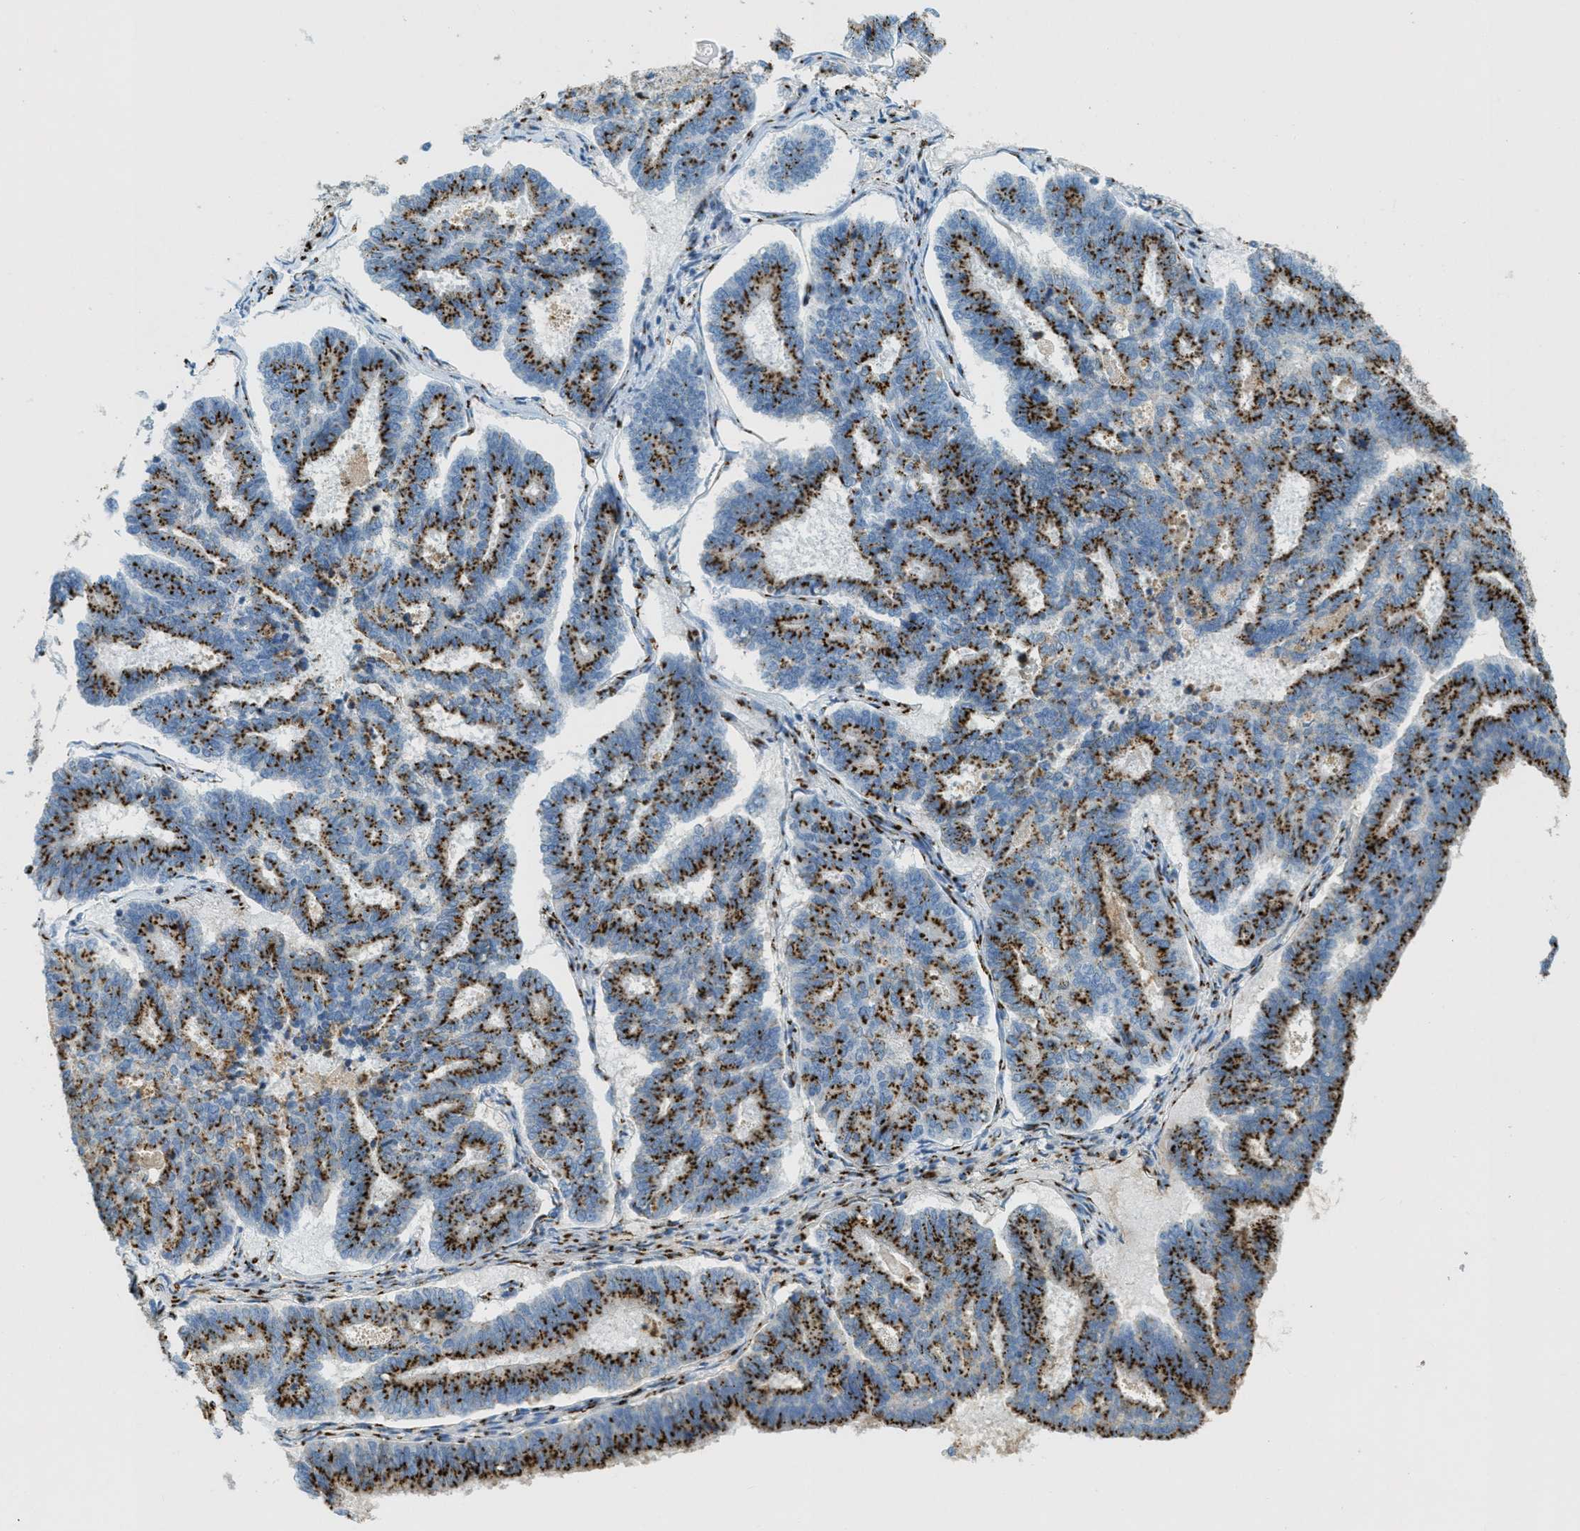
{"staining": {"intensity": "strong", "quantity": ">75%", "location": "cytoplasmic/membranous"}, "tissue": "endometrial cancer", "cell_type": "Tumor cells", "image_type": "cancer", "snomed": [{"axis": "morphology", "description": "Adenocarcinoma, NOS"}, {"axis": "topography", "description": "Endometrium"}], "caption": "A micrograph of human adenocarcinoma (endometrial) stained for a protein displays strong cytoplasmic/membranous brown staining in tumor cells.", "gene": "ENTPD4", "patient": {"sex": "female", "age": 70}}